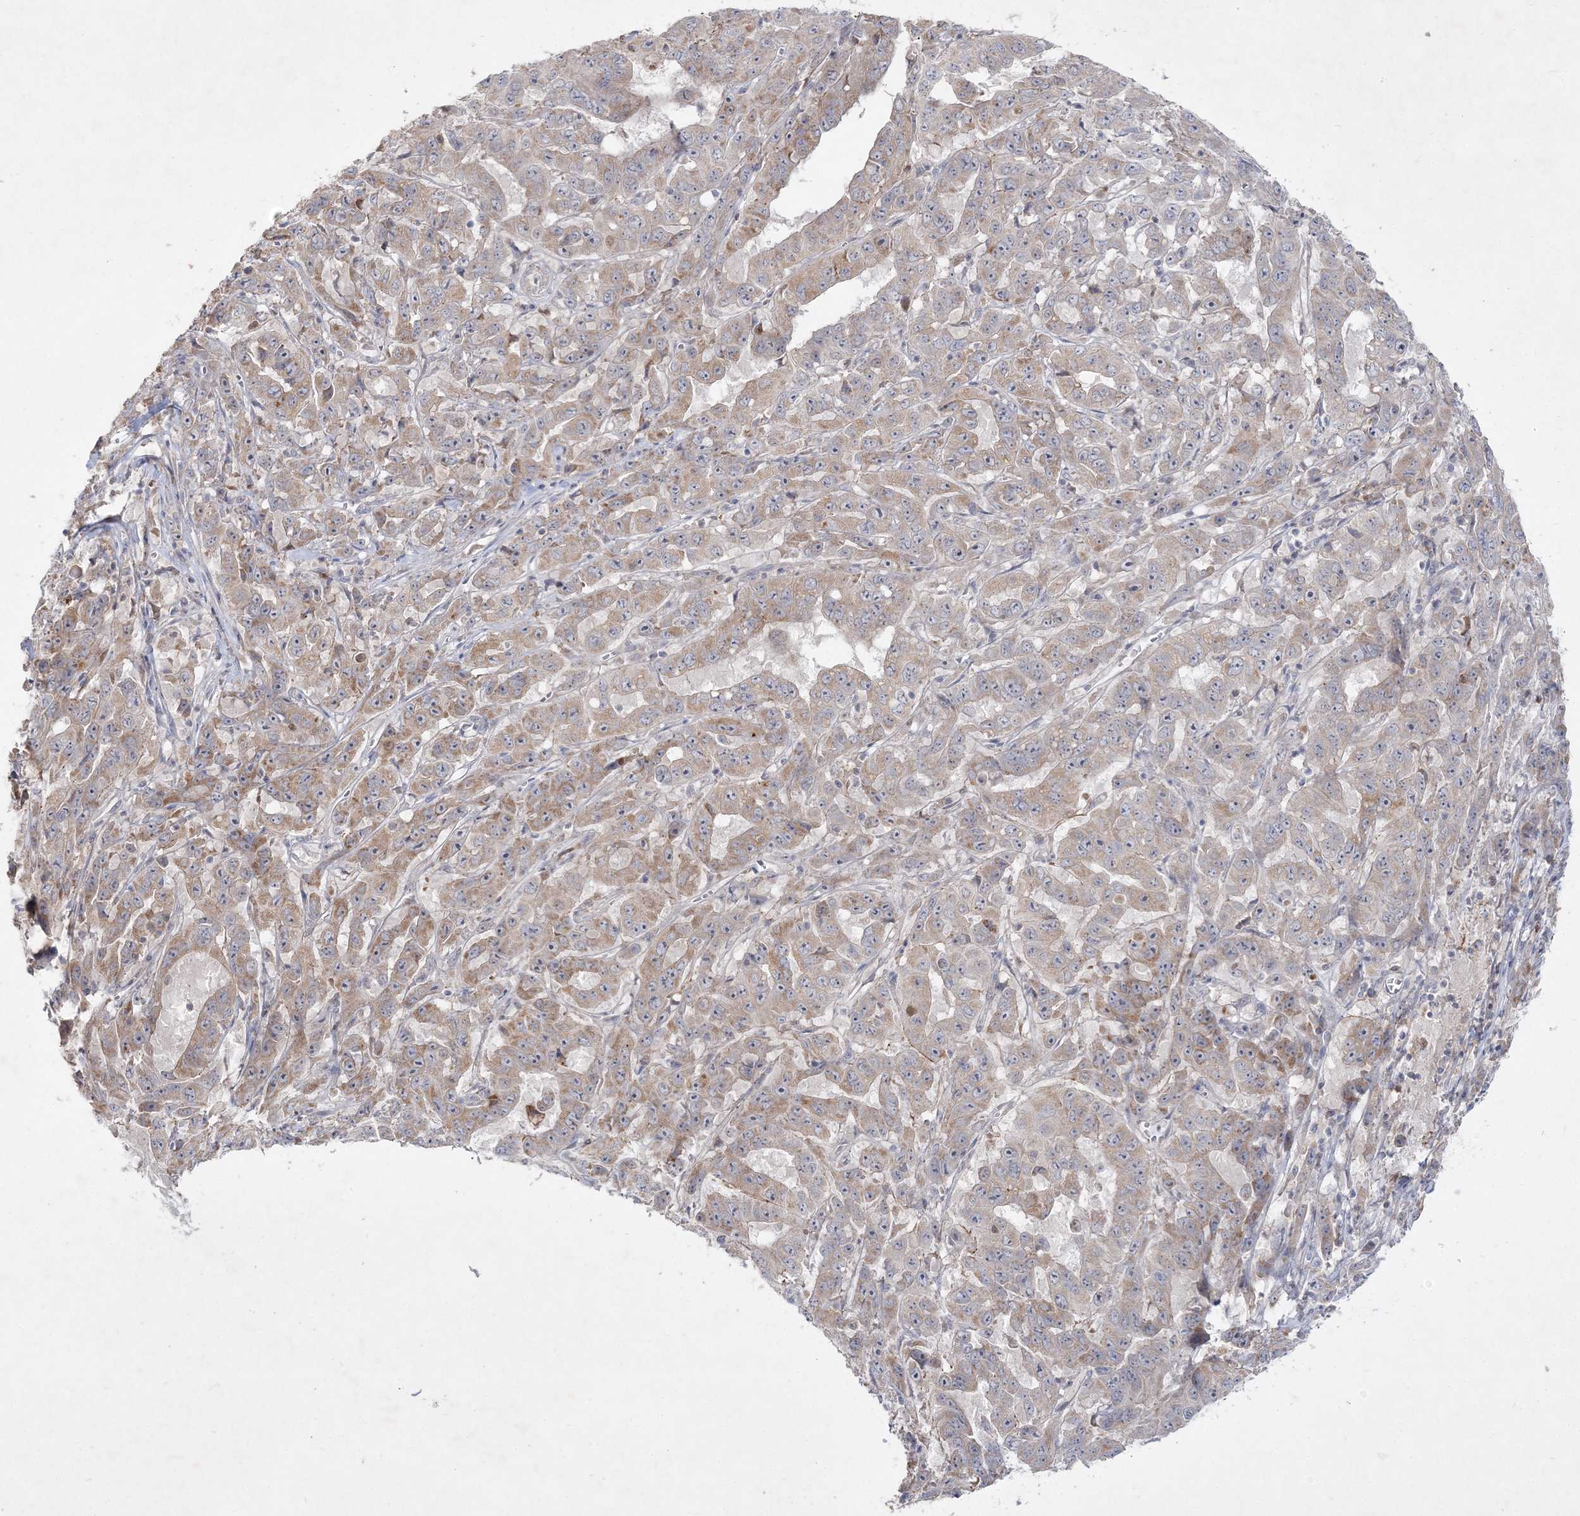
{"staining": {"intensity": "weak", "quantity": ">75%", "location": "cytoplasmic/membranous"}, "tissue": "pancreatic cancer", "cell_type": "Tumor cells", "image_type": "cancer", "snomed": [{"axis": "morphology", "description": "Adenocarcinoma, NOS"}, {"axis": "topography", "description": "Pancreas"}], "caption": "About >75% of tumor cells in human pancreatic cancer show weak cytoplasmic/membranous protein positivity as visualized by brown immunohistochemical staining.", "gene": "CLNK", "patient": {"sex": "male", "age": 63}}